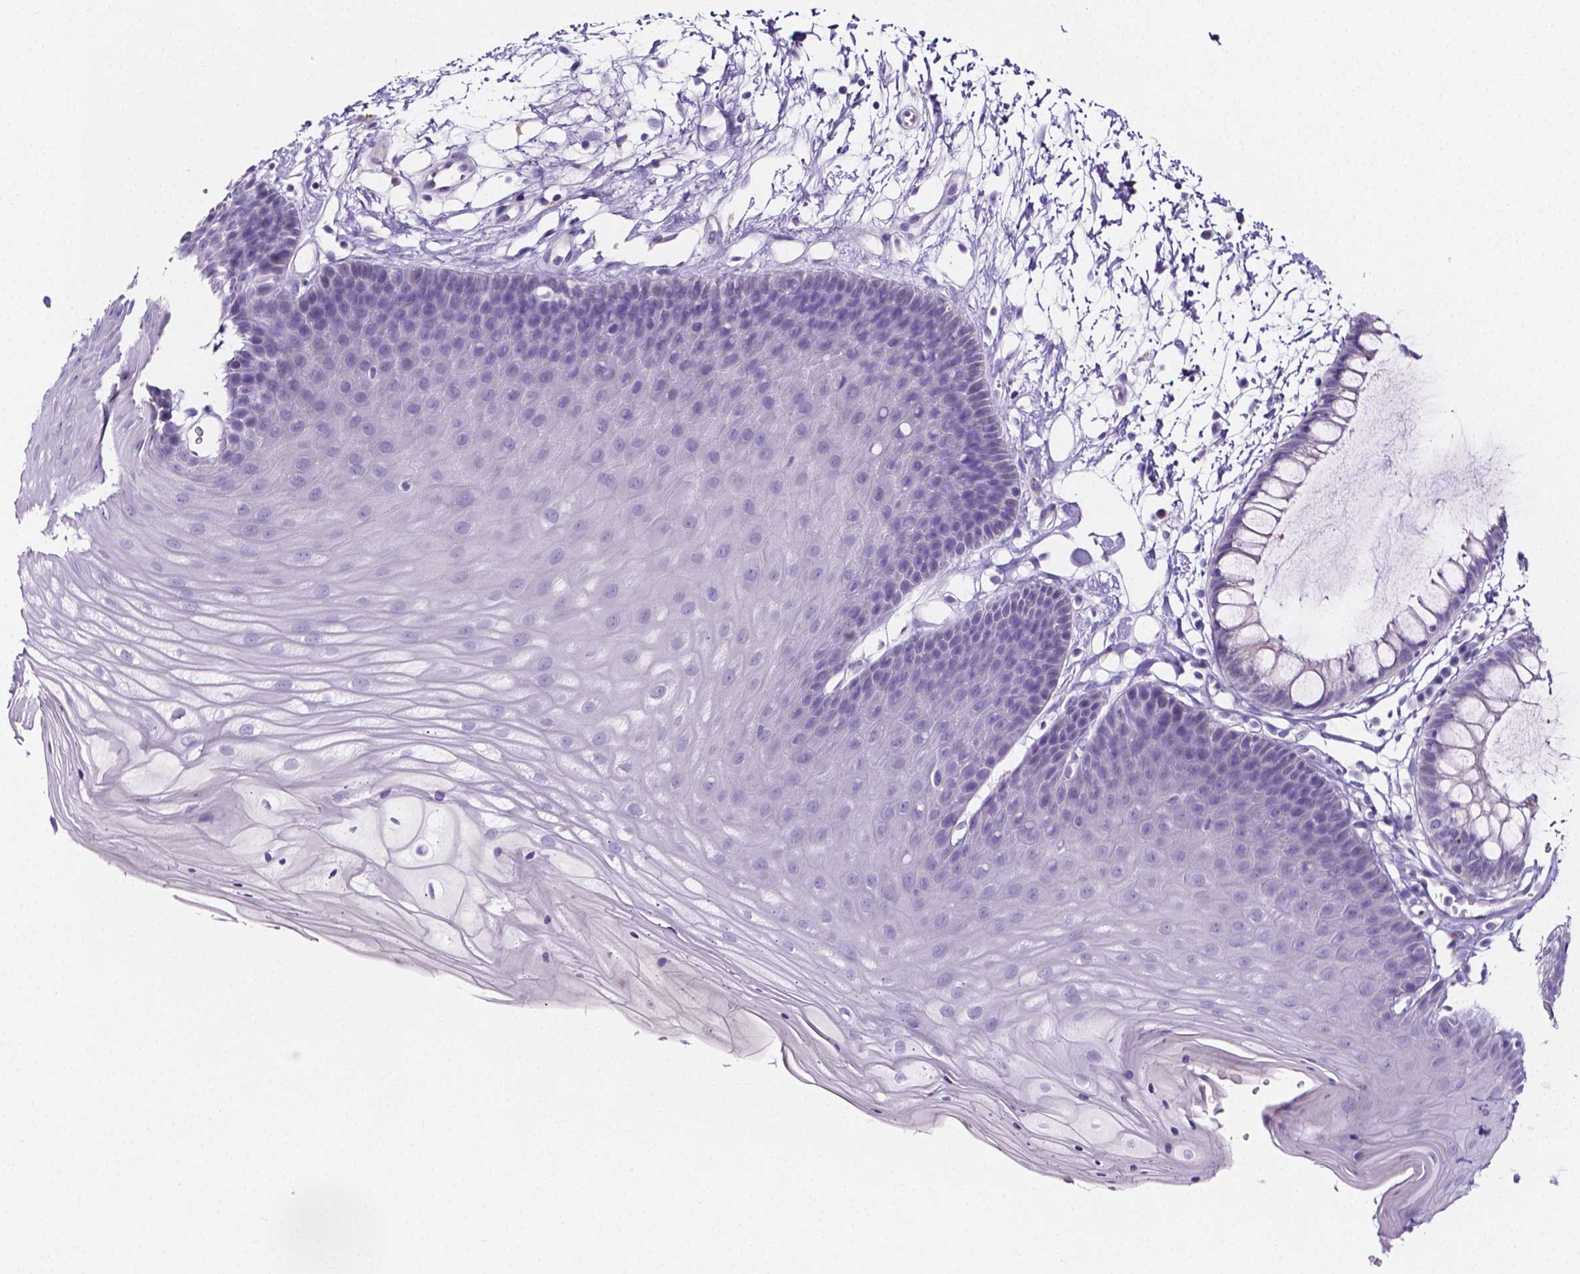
{"staining": {"intensity": "negative", "quantity": "none", "location": "none"}, "tissue": "skin", "cell_type": "Epidermal cells", "image_type": "normal", "snomed": [{"axis": "morphology", "description": "Normal tissue, NOS"}, {"axis": "topography", "description": "Anal"}], "caption": "Immunohistochemical staining of normal skin exhibits no significant expression in epidermal cells. The staining is performed using DAB brown chromogen with nuclei counter-stained in using hematoxylin.", "gene": "NRGN", "patient": {"sex": "male", "age": 53}}